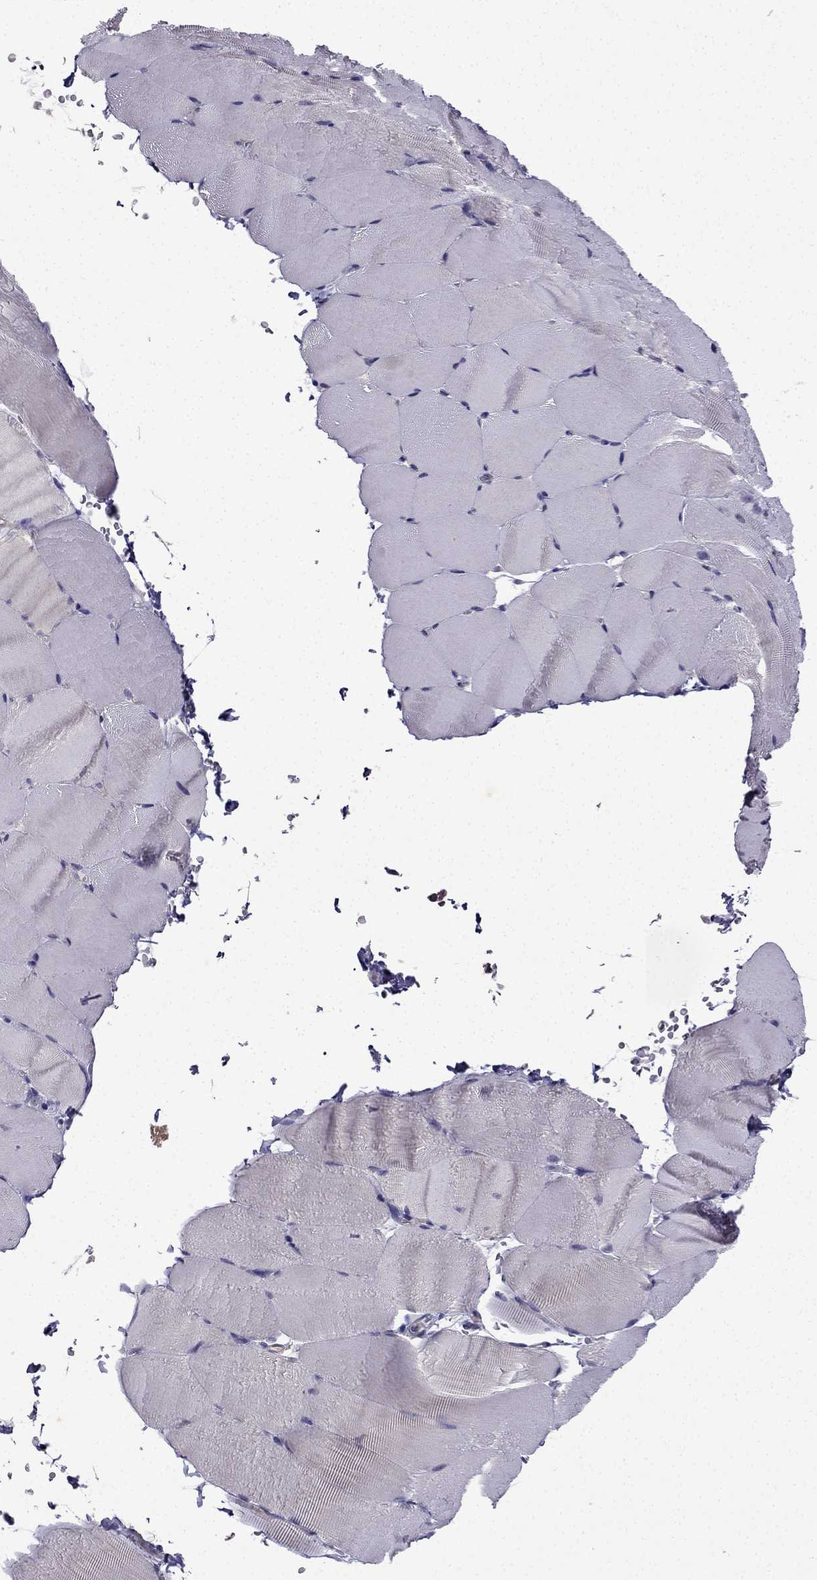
{"staining": {"intensity": "negative", "quantity": "none", "location": "none"}, "tissue": "skeletal muscle", "cell_type": "Myocytes", "image_type": "normal", "snomed": [{"axis": "morphology", "description": "Normal tissue, NOS"}, {"axis": "topography", "description": "Skeletal muscle"}], "caption": "IHC of benign human skeletal muscle reveals no staining in myocytes.", "gene": "UHRF1", "patient": {"sex": "female", "age": 37}}